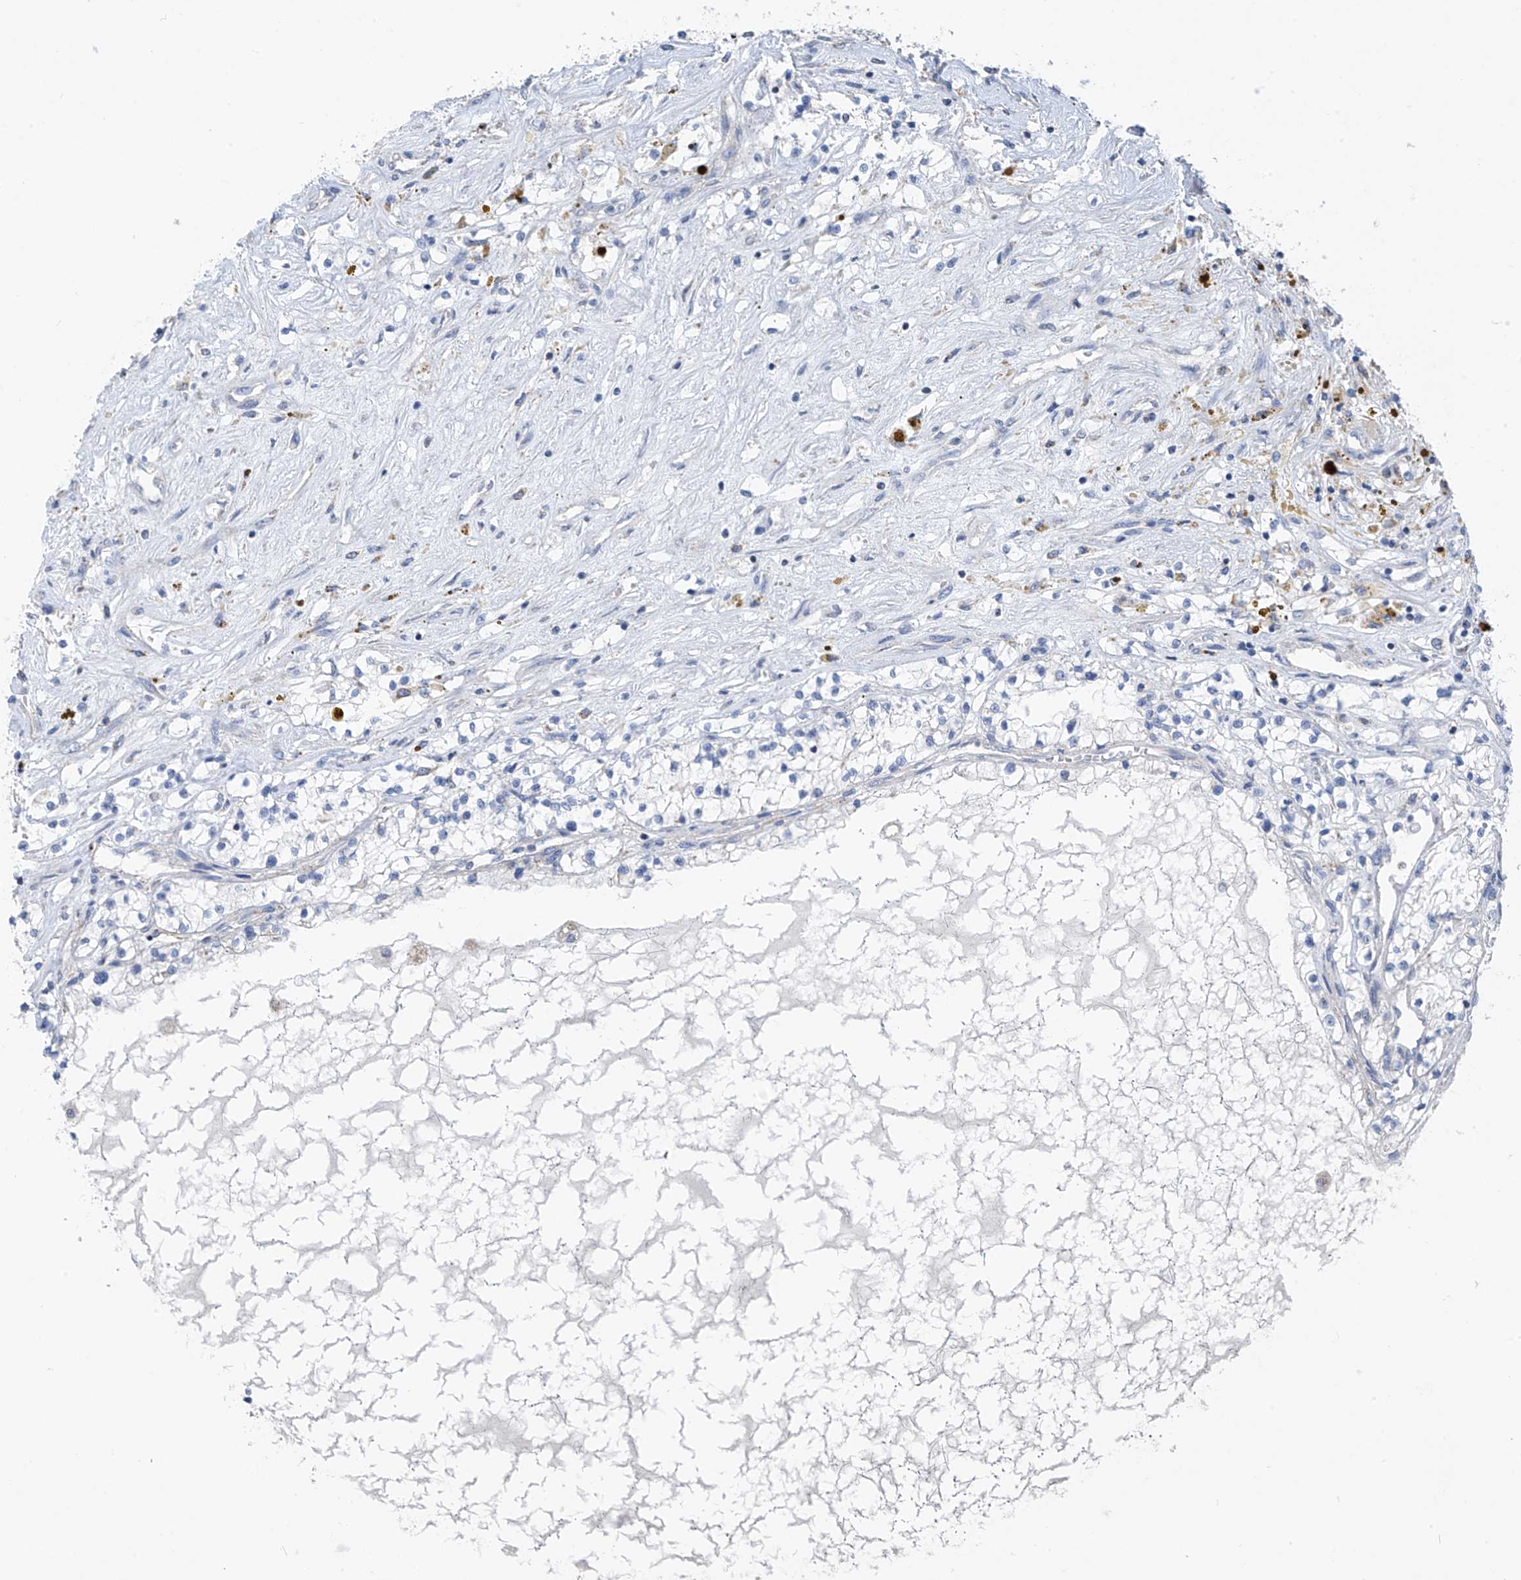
{"staining": {"intensity": "negative", "quantity": "none", "location": "none"}, "tissue": "renal cancer", "cell_type": "Tumor cells", "image_type": "cancer", "snomed": [{"axis": "morphology", "description": "Normal tissue, NOS"}, {"axis": "morphology", "description": "Adenocarcinoma, NOS"}, {"axis": "topography", "description": "Kidney"}], "caption": "Adenocarcinoma (renal) was stained to show a protein in brown. There is no significant expression in tumor cells.", "gene": "SYN3", "patient": {"sex": "male", "age": 68}}